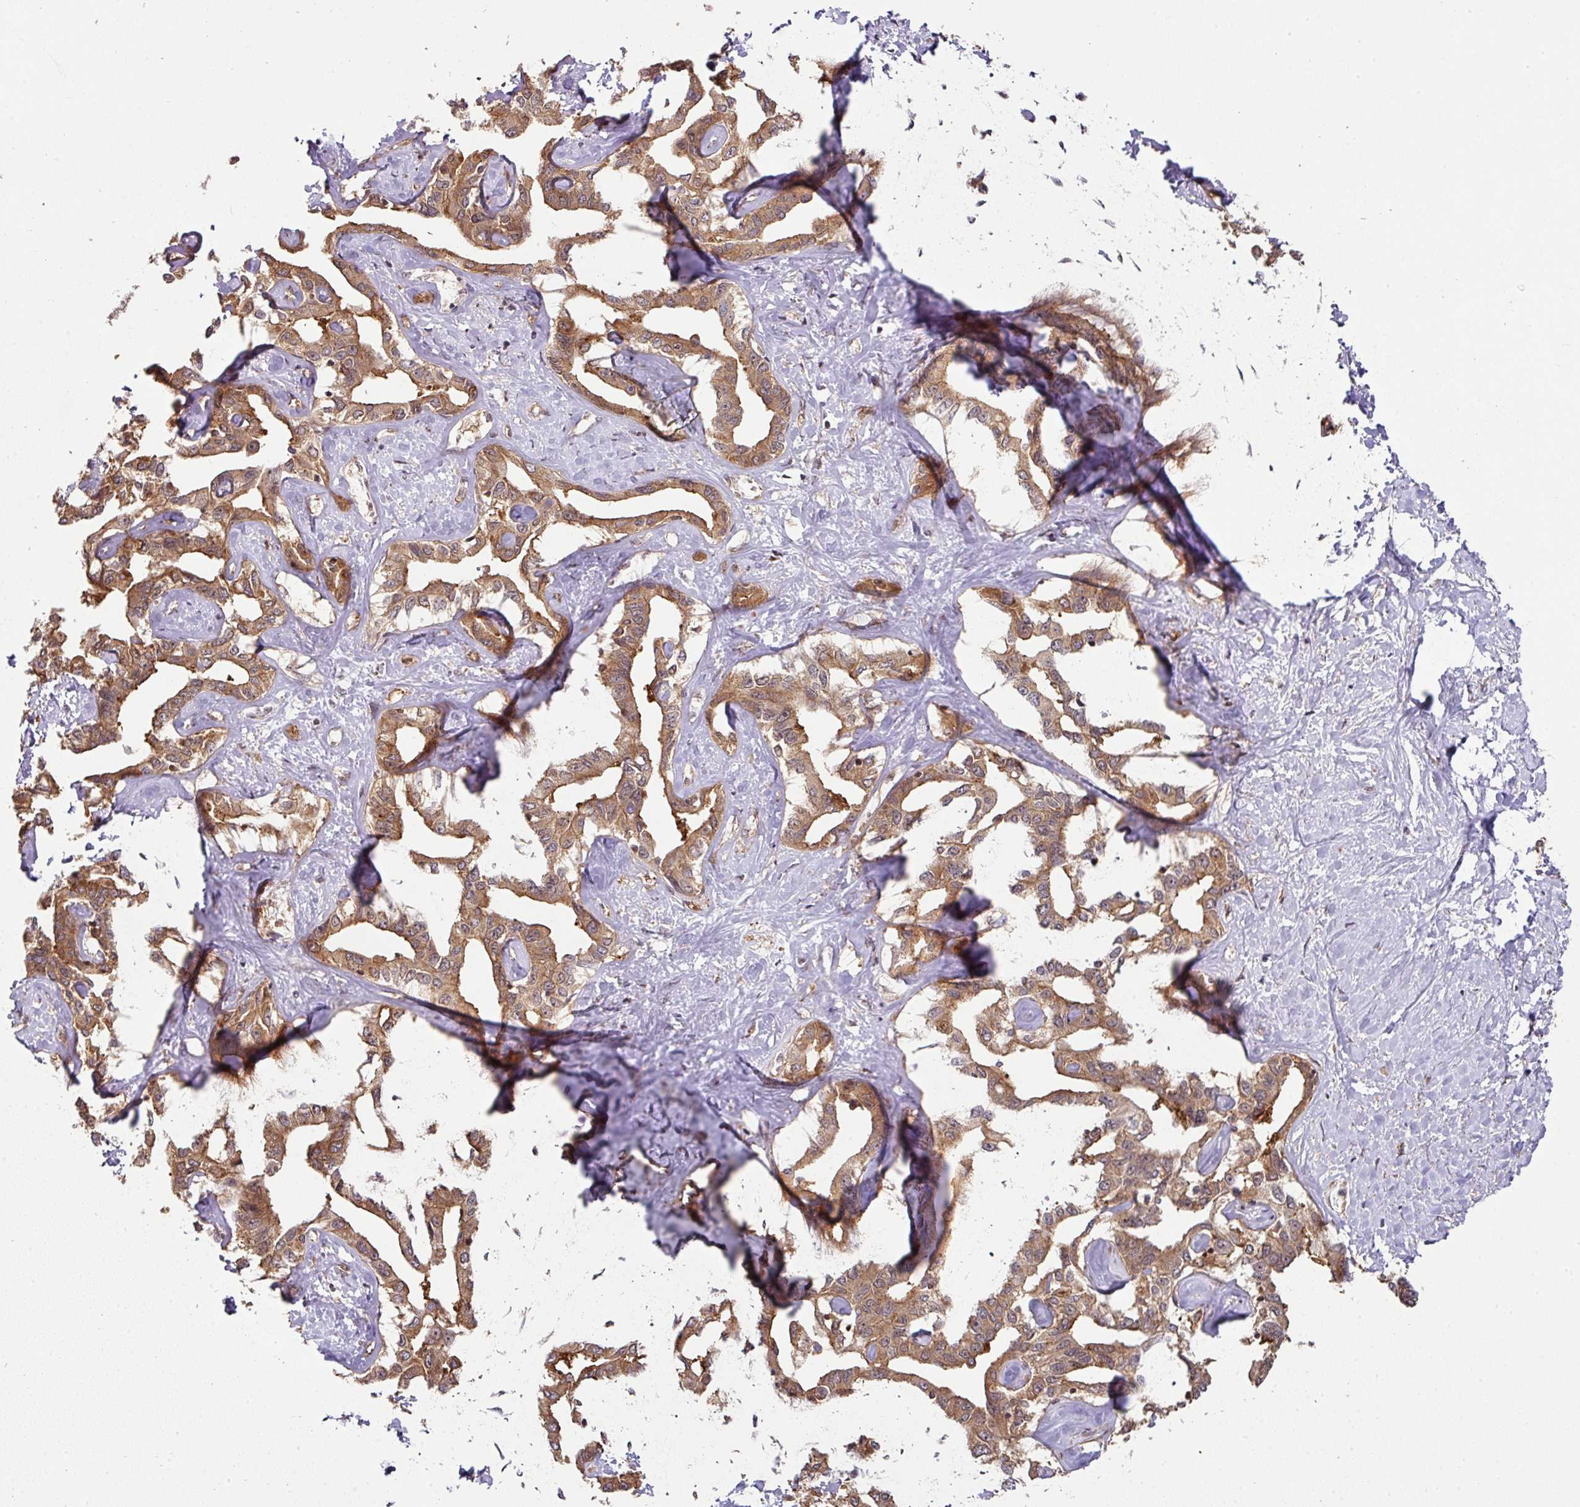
{"staining": {"intensity": "moderate", "quantity": ">75%", "location": "cytoplasmic/membranous"}, "tissue": "liver cancer", "cell_type": "Tumor cells", "image_type": "cancer", "snomed": [{"axis": "morphology", "description": "Cholangiocarcinoma"}, {"axis": "topography", "description": "Liver"}], "caption": "This is a photomicrograph of immunohistochemistry staining of liver cholangiocarcinoma, which shows moderate staining in the cytoplasmic/membranous of tumor cells.", "gene": "ANKRD18A", "patient": {"sex": "male", "age": 59}}